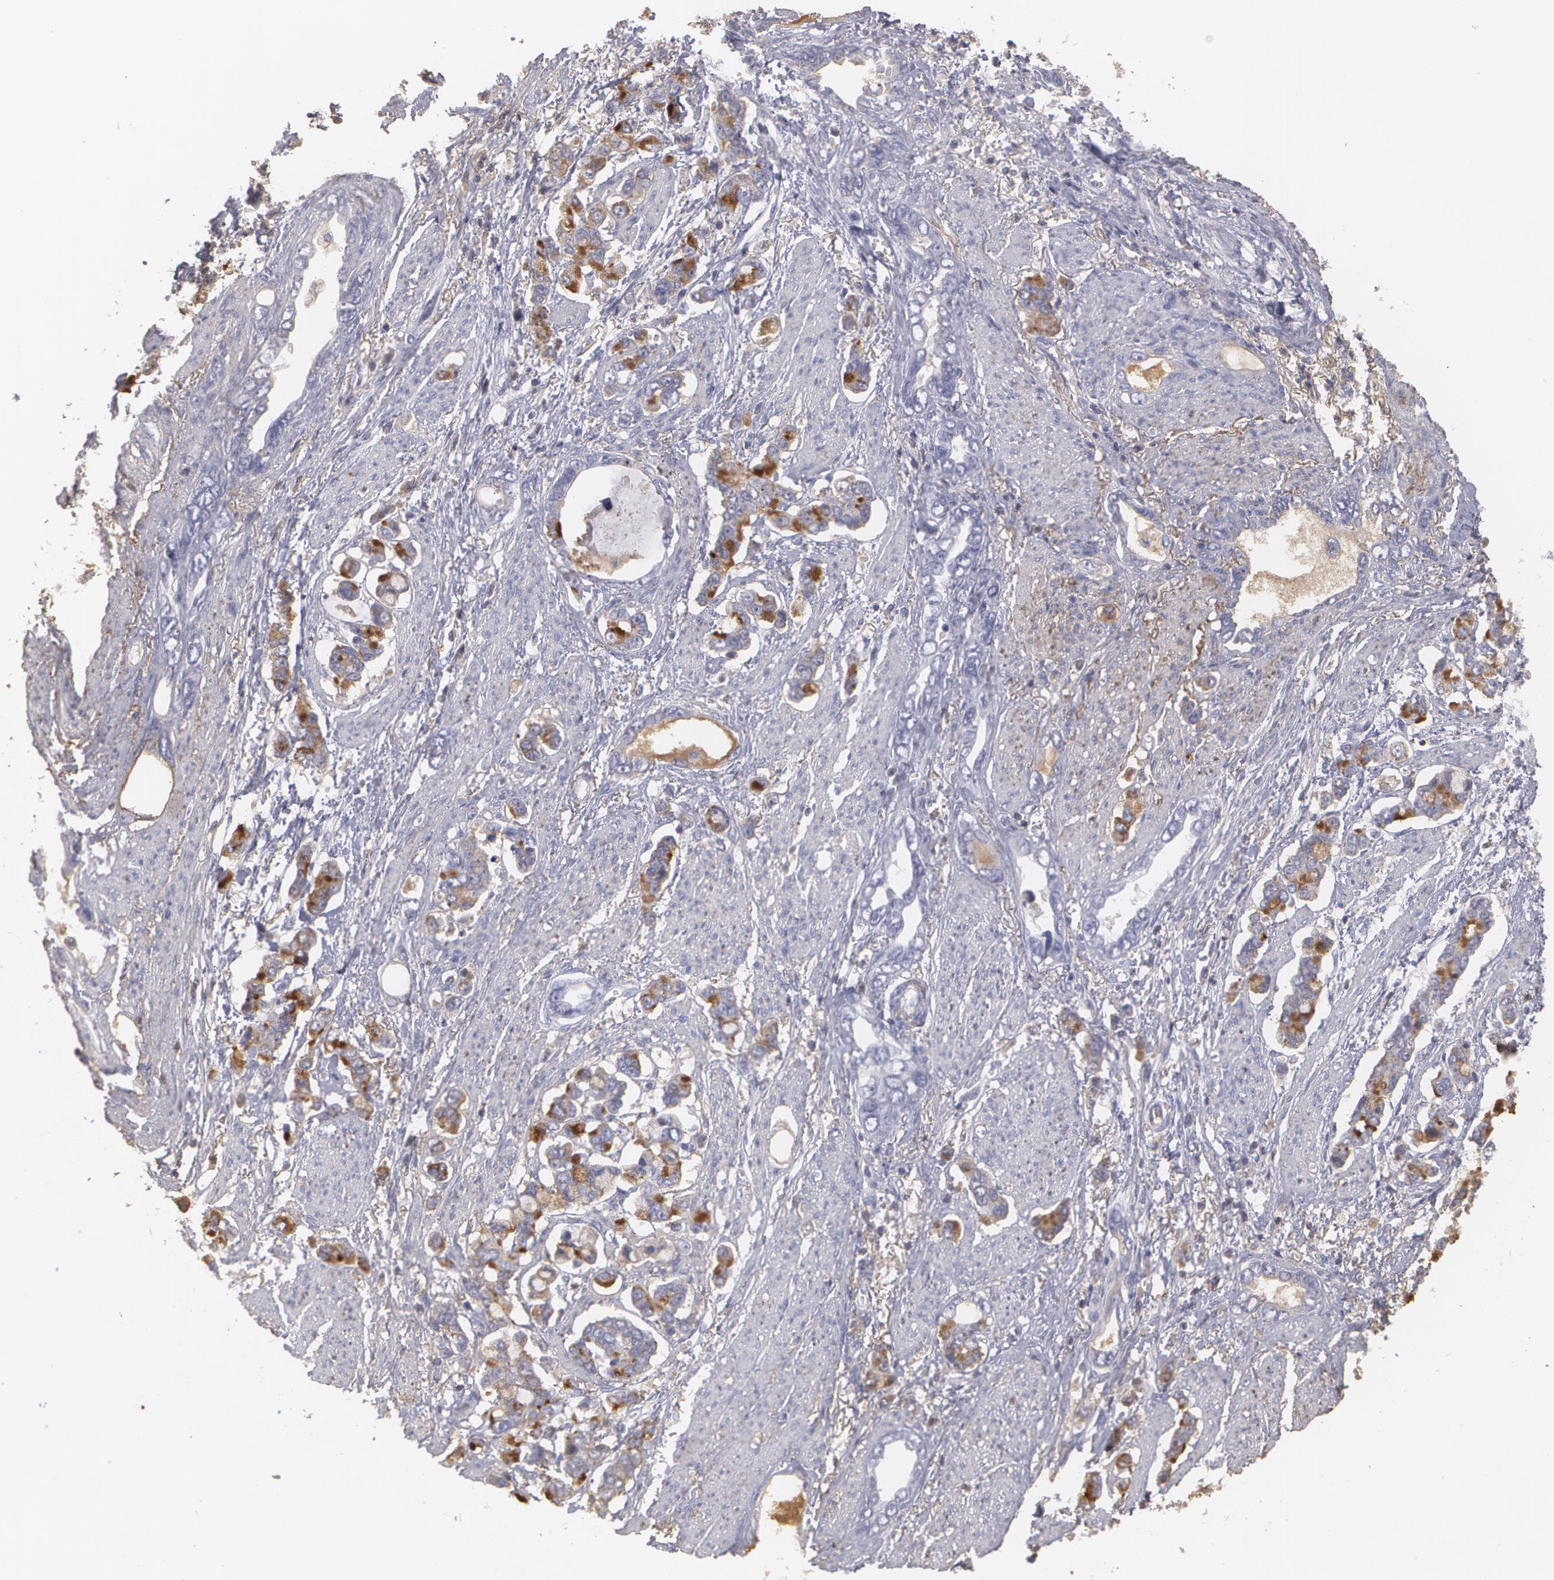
{"staining": {"intensity": "moderate", "quantity": "25%-75%", "location": "cytoplasmic/membranous"}, "tissue": "stomach cancer", "cell_type": "Tumor cells", "image_type": "cancer", "snomed": [{"axis": "morphology", "description": "Adenocarcinoma, NOS"}, {"axis": "topography", "description": "Stomach"}], "caption": "Protein expression analysis of adenocarcinoma (stomach) exhibits moderate cytoplasmic/membranous staining in approximately 25%-75% of tumor cells.", "gene": "SERPINA1", "patient": {"sex": "male", "age": 78}}